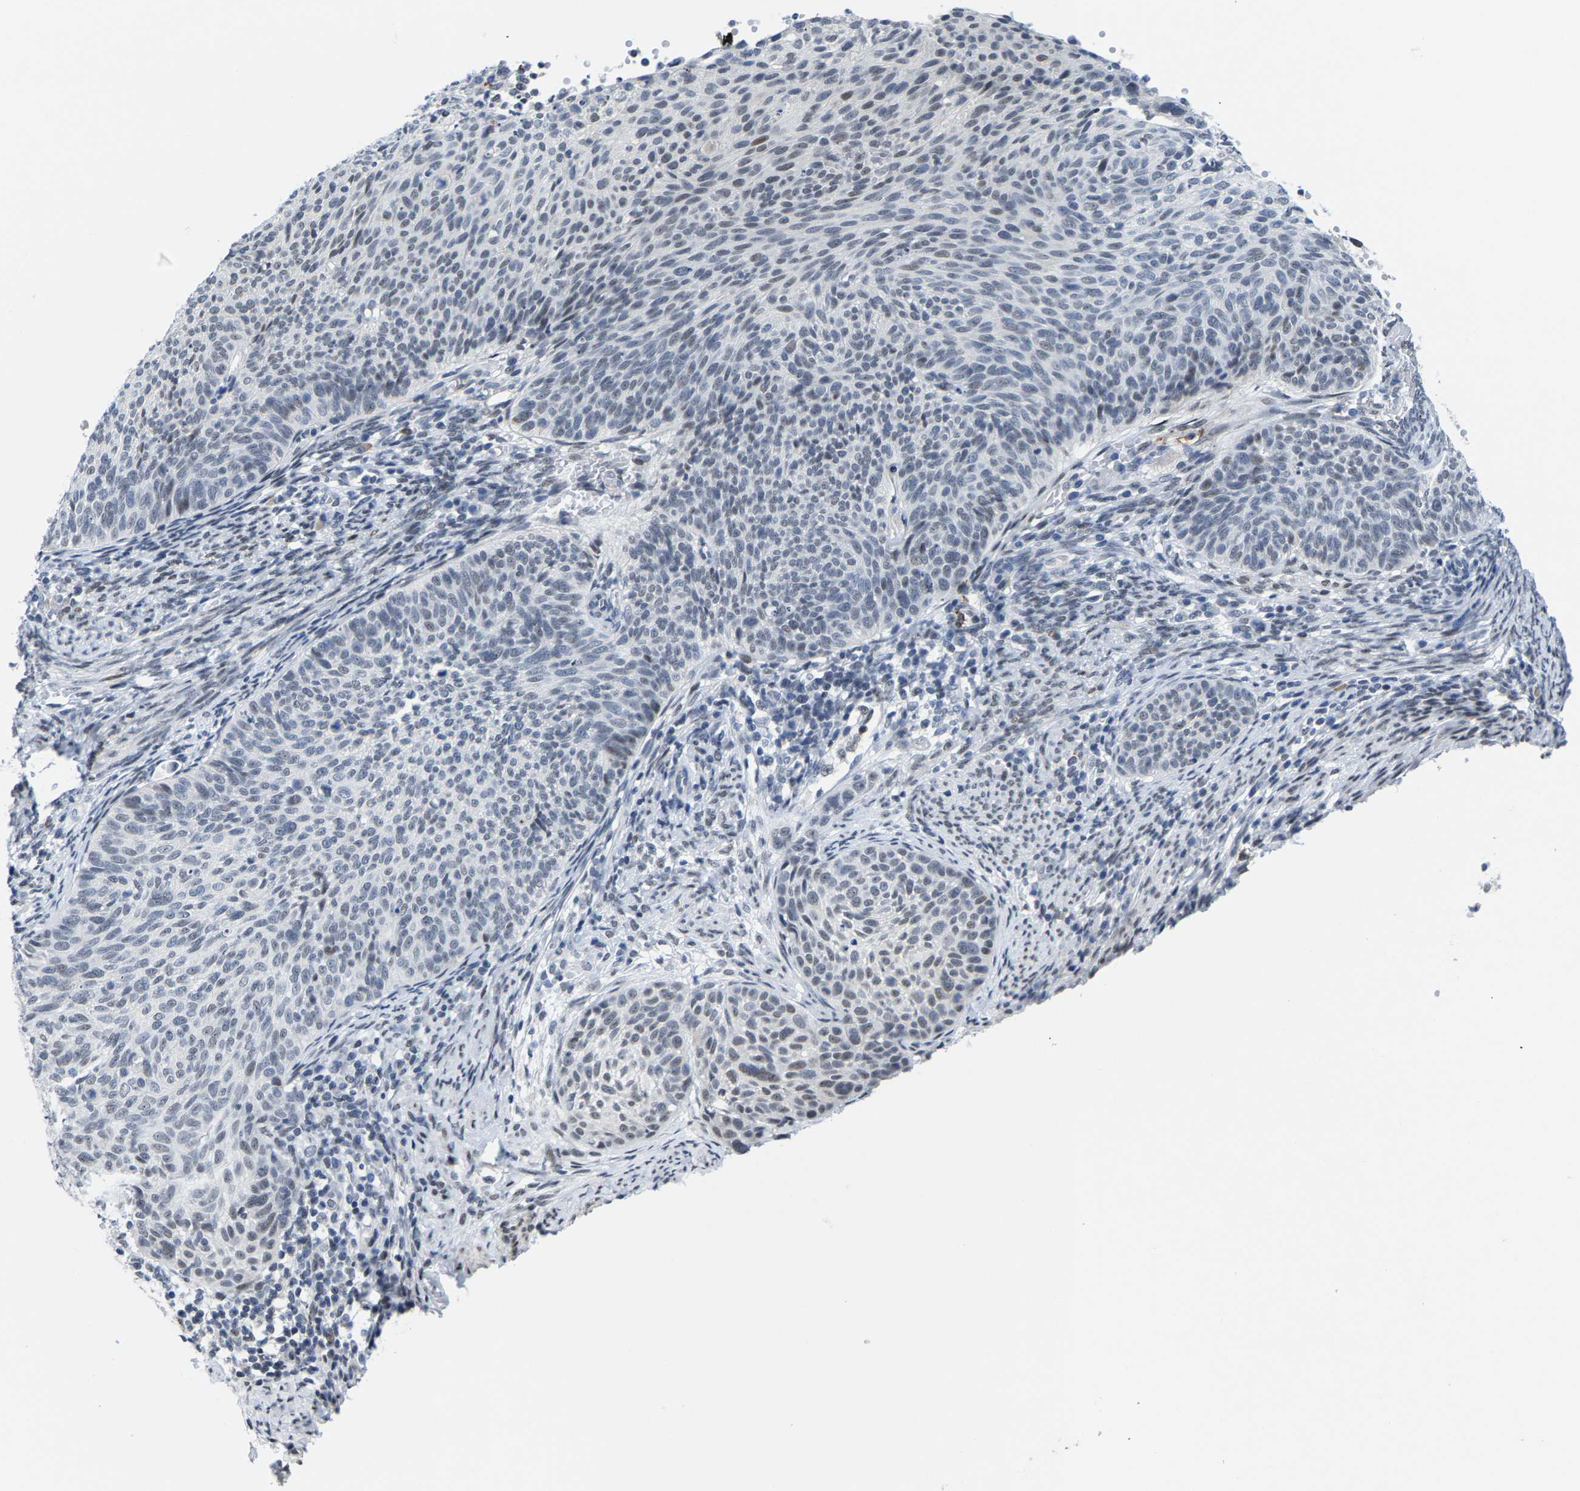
{"staining": {"intensity": "weak", "quantity": "<25%", "location": "nuclear"}, "tissue": "cervical cancer", "cell_type": "Tumor cells", "image_type": "cancer", "snomed": [{"axis": "morphology", "description": "Squamous cell carcinoma, NOS"}, {"axis": "topography", "description": "Cervix"}], "caption": "DAB immunohistochemical staining of human cervical squamous cell carcinoma exhibits no significant staining in tumor cells. The staining is performed using DAB (3,3'-diaminobenzidine) brown chromogen with nuclei counter-stained in using hematoxylin.", "gene": "SETD1B", "patient": {"sex": "female", "age": 70}}